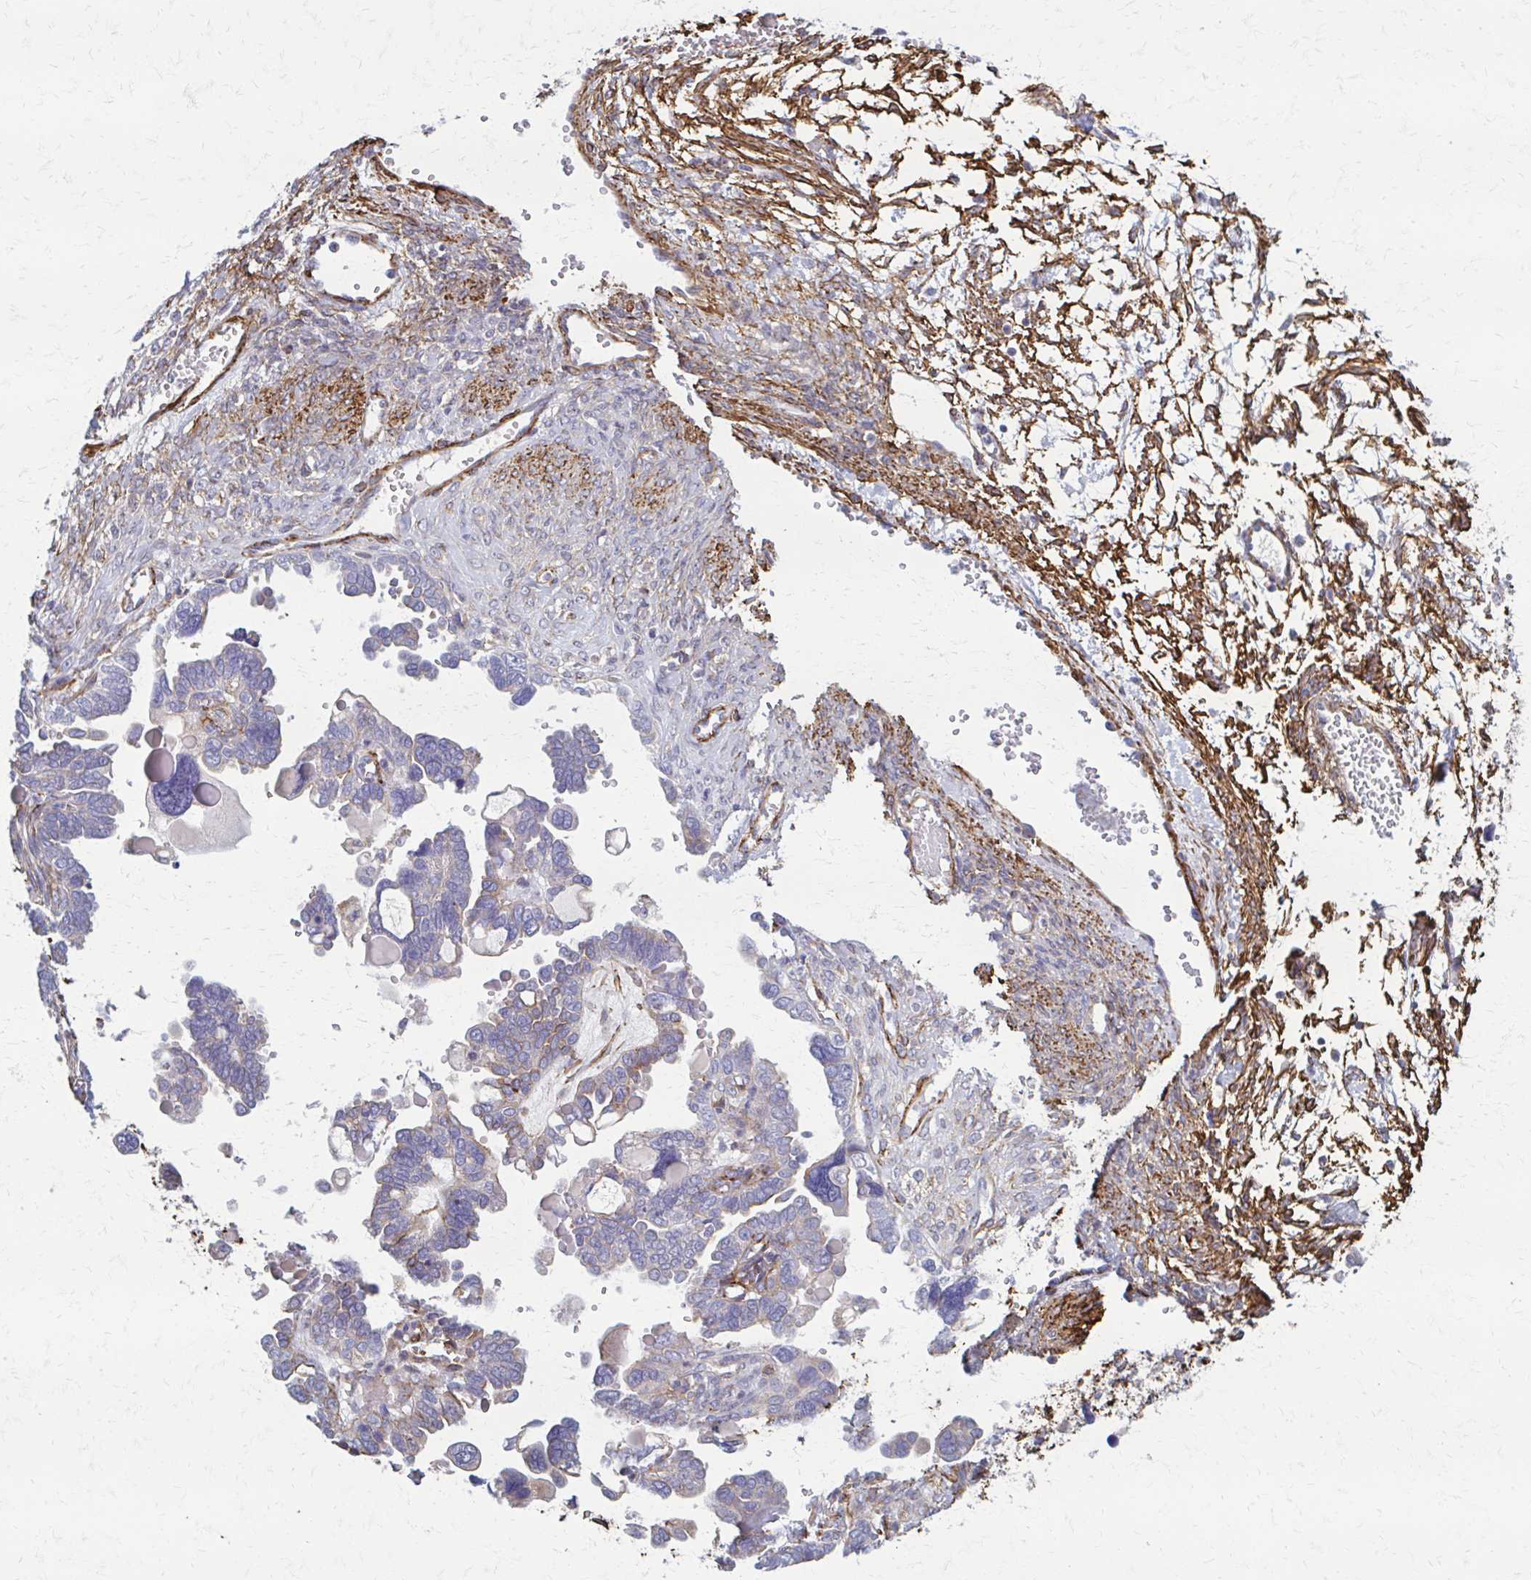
{"staining": {"intensity": "negative", "quantity": "none", "location": "none"}, "tissue": "ovarian cancer", "cell_type": "Tumor cells", "image_type": "cancer", "snomed": [{"axis": "morphology", "description": "Cystadenocarcinoma, serous, NOS"}, {"axis": "topography", "description": "Ovary"}], "caption": "Immunohistochemistry histopathology image of neoplastic tissue: ovarian cancer (serous cystadenocarcinoma) stained with DAB (3,3'-diaminobenzidine) reveals no significant protein staining in tumor cells.", "gene": "TIMMDC1", "patient": {"sex": "female", "age": 51}}